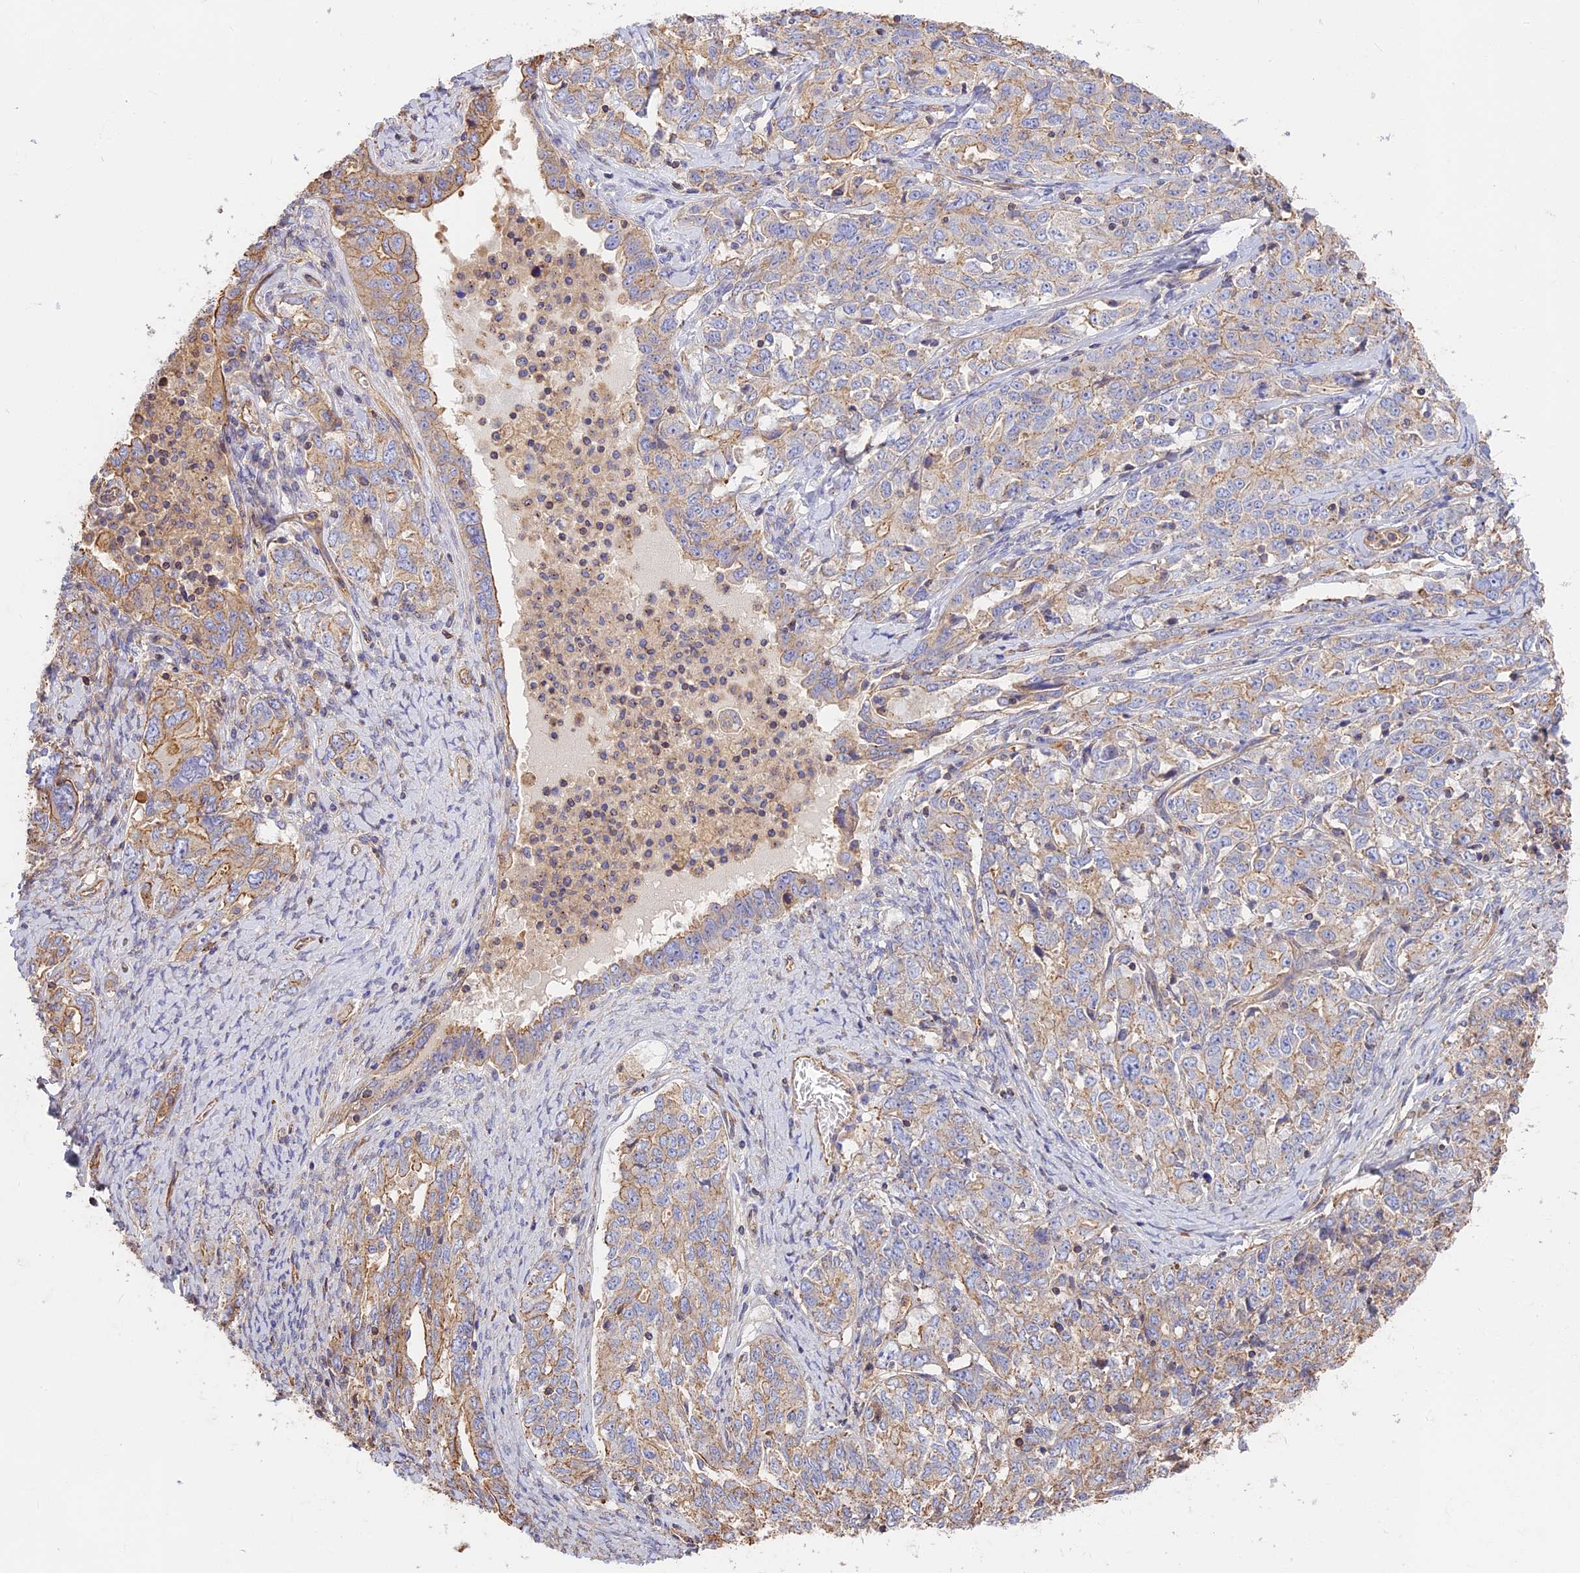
{"staining": {"intensity": "weak", "quantity": "25%-75%", "location": "cytoplasmic/membranous"}, "tissue": "ovarian cancer", "cell_type": "Tumor cells", "image_type": "cancer", "snomed": [{"axis": "morphology", "description": "Carcinoma, endometroid"}, {"axis": "topography", "description": "Ovary"}], "caption": "Tumor cells show weak cytoplasmic/membranous staining in approximately 25%-75% of cells in ovarian cancer. Nuclei are stained in blue.", "gene": "VPS18", "patient": {"sex": "female", "age": 62}}